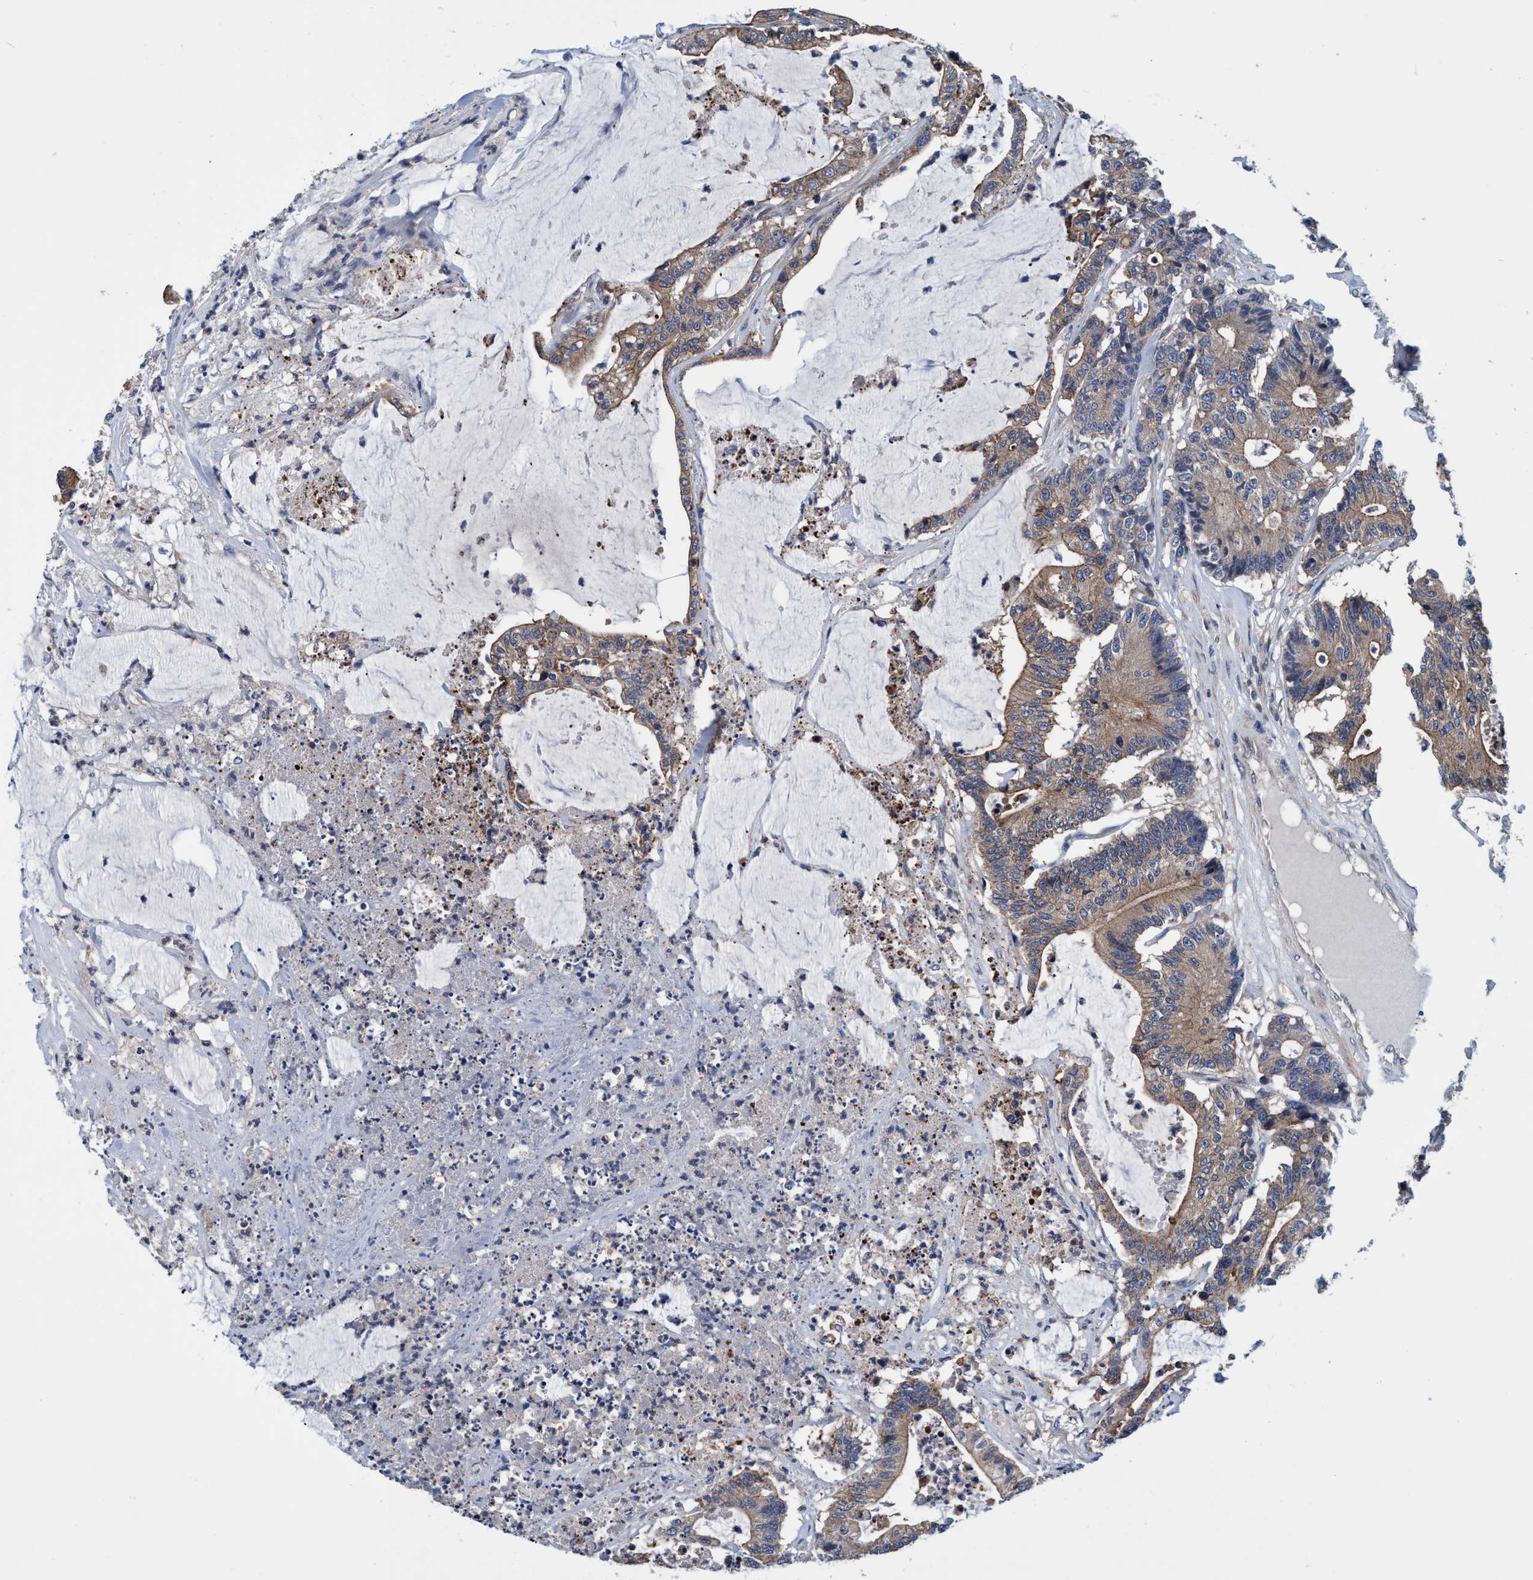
{"staining": {"intensity": "moderate", "quantity": ">75%", "location": "cytoplasmic/membranous"}, "tissue": "colorectal cancer", "cell_type": "Tumor cells", "image_type": "cancer", "snomed": [{"axis": "morphology", "description": "Adenocarcinoma, NOS"}, {"axis": "topography", "description": "Colon"}], "caption": "DAB immunohistochemical staining of human colorectal adenocarcinoma exhibits moderate cytoplasmic/membranous protein positivity in about >75% of tumor cells.", "gene": "CALCOCO2", "patient": {"sex": "female", "age": 84}}